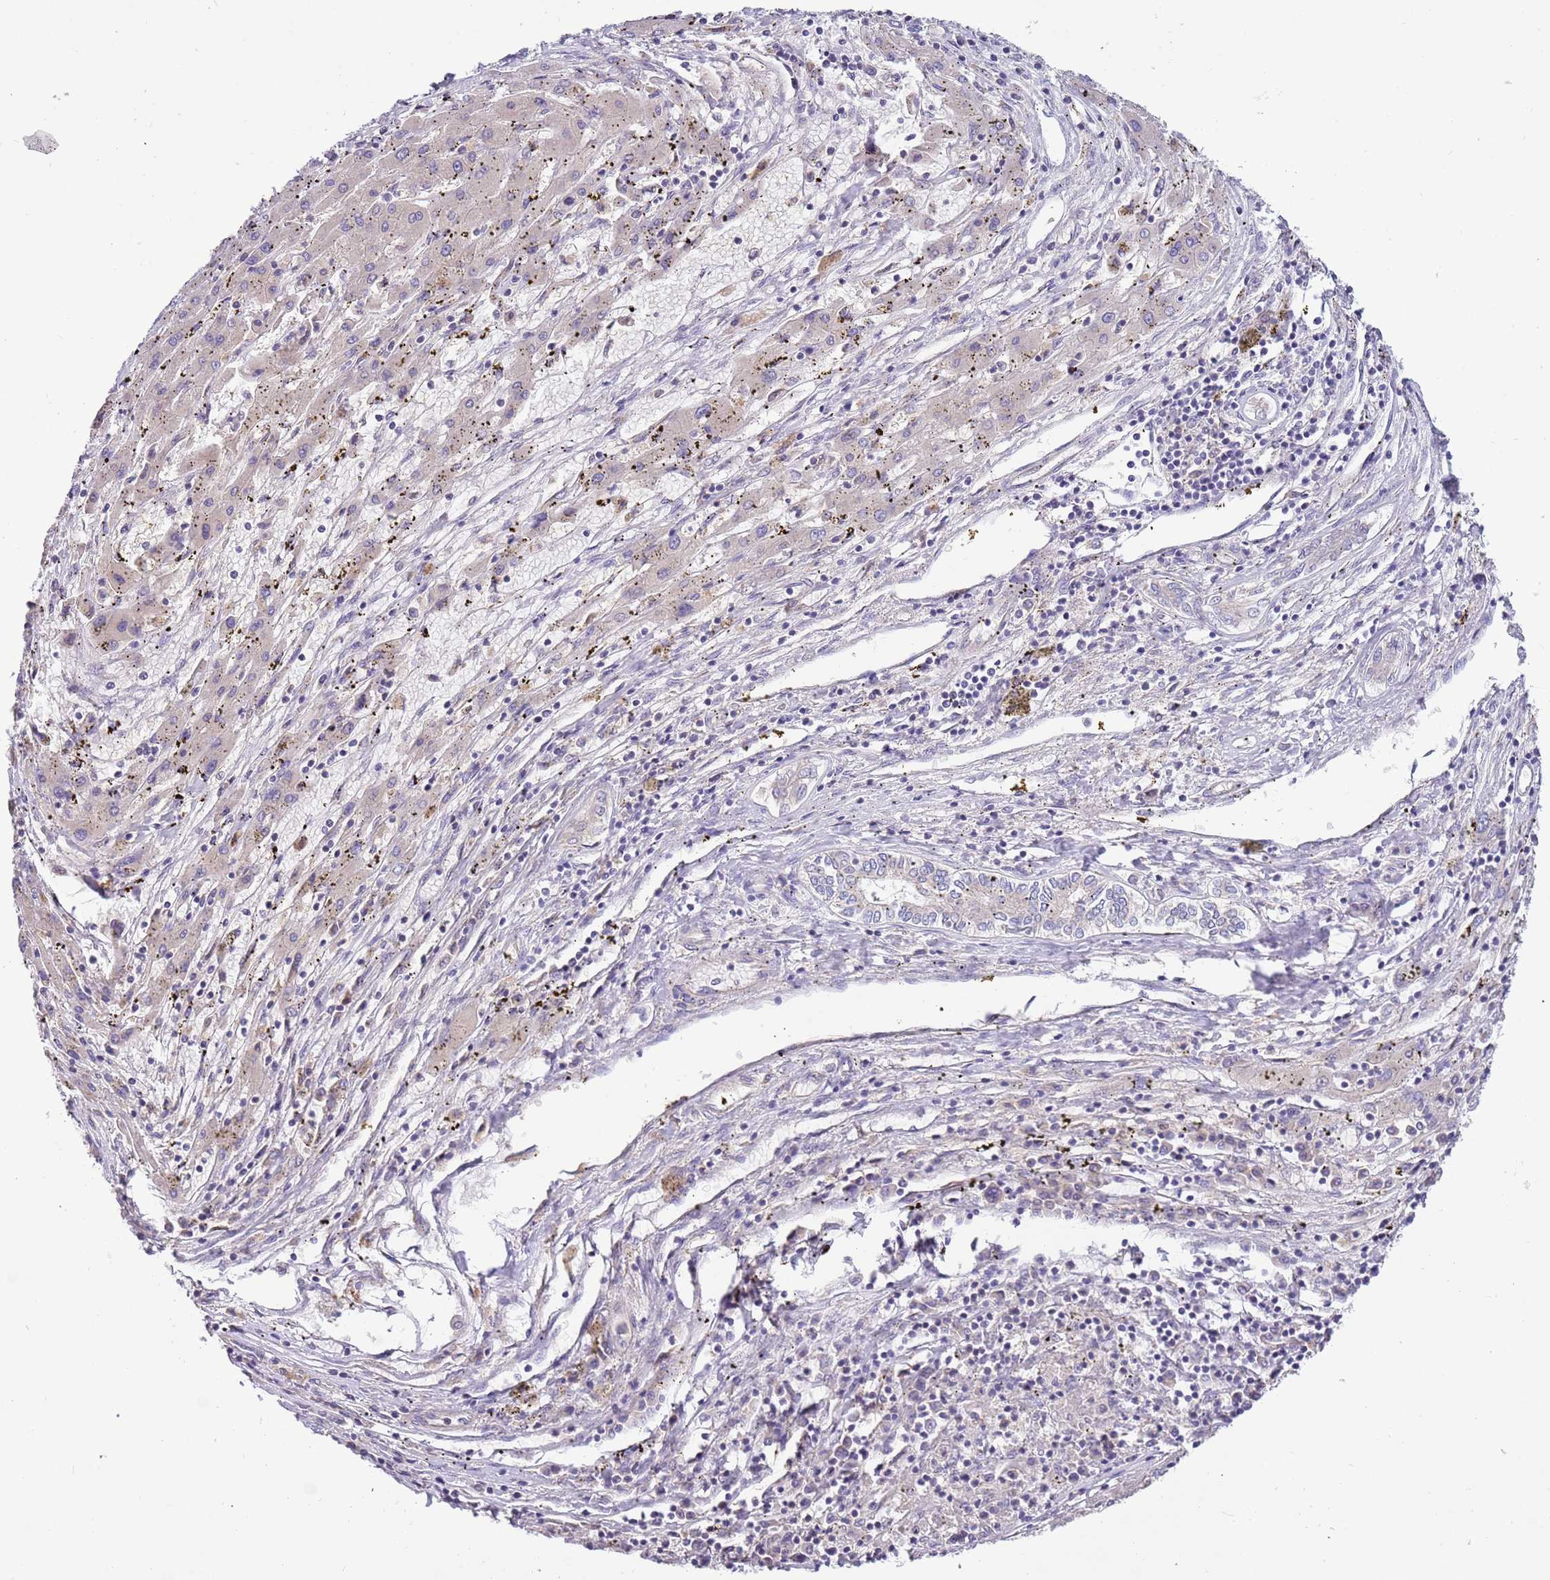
{"staining": {"intensity": "negative", "quantity": "none", "location": "none"}, "tissue": "liver cancer", "cell_type": "Tumor cells", "image_type": "cancer", "snomed": [{"axis": "morphology", "description": "Carcinoma, Hepatocellular, NOS"}, {"axis": "topography", "description": "Liver"}], "caption": "DAB (3,3'-diaminobenzidine) immunohistochemical staining of liver cancer (hepatocellular carcinoma) displays no significant expression in tumor cells. The staining is performed using DAB (3,3'-diaminobenzidine) brown chromogen with nuclei counter-stained in using hematoxylin.", "gene": "CABYR", "patient": {"sex": "male", "age": 72}}